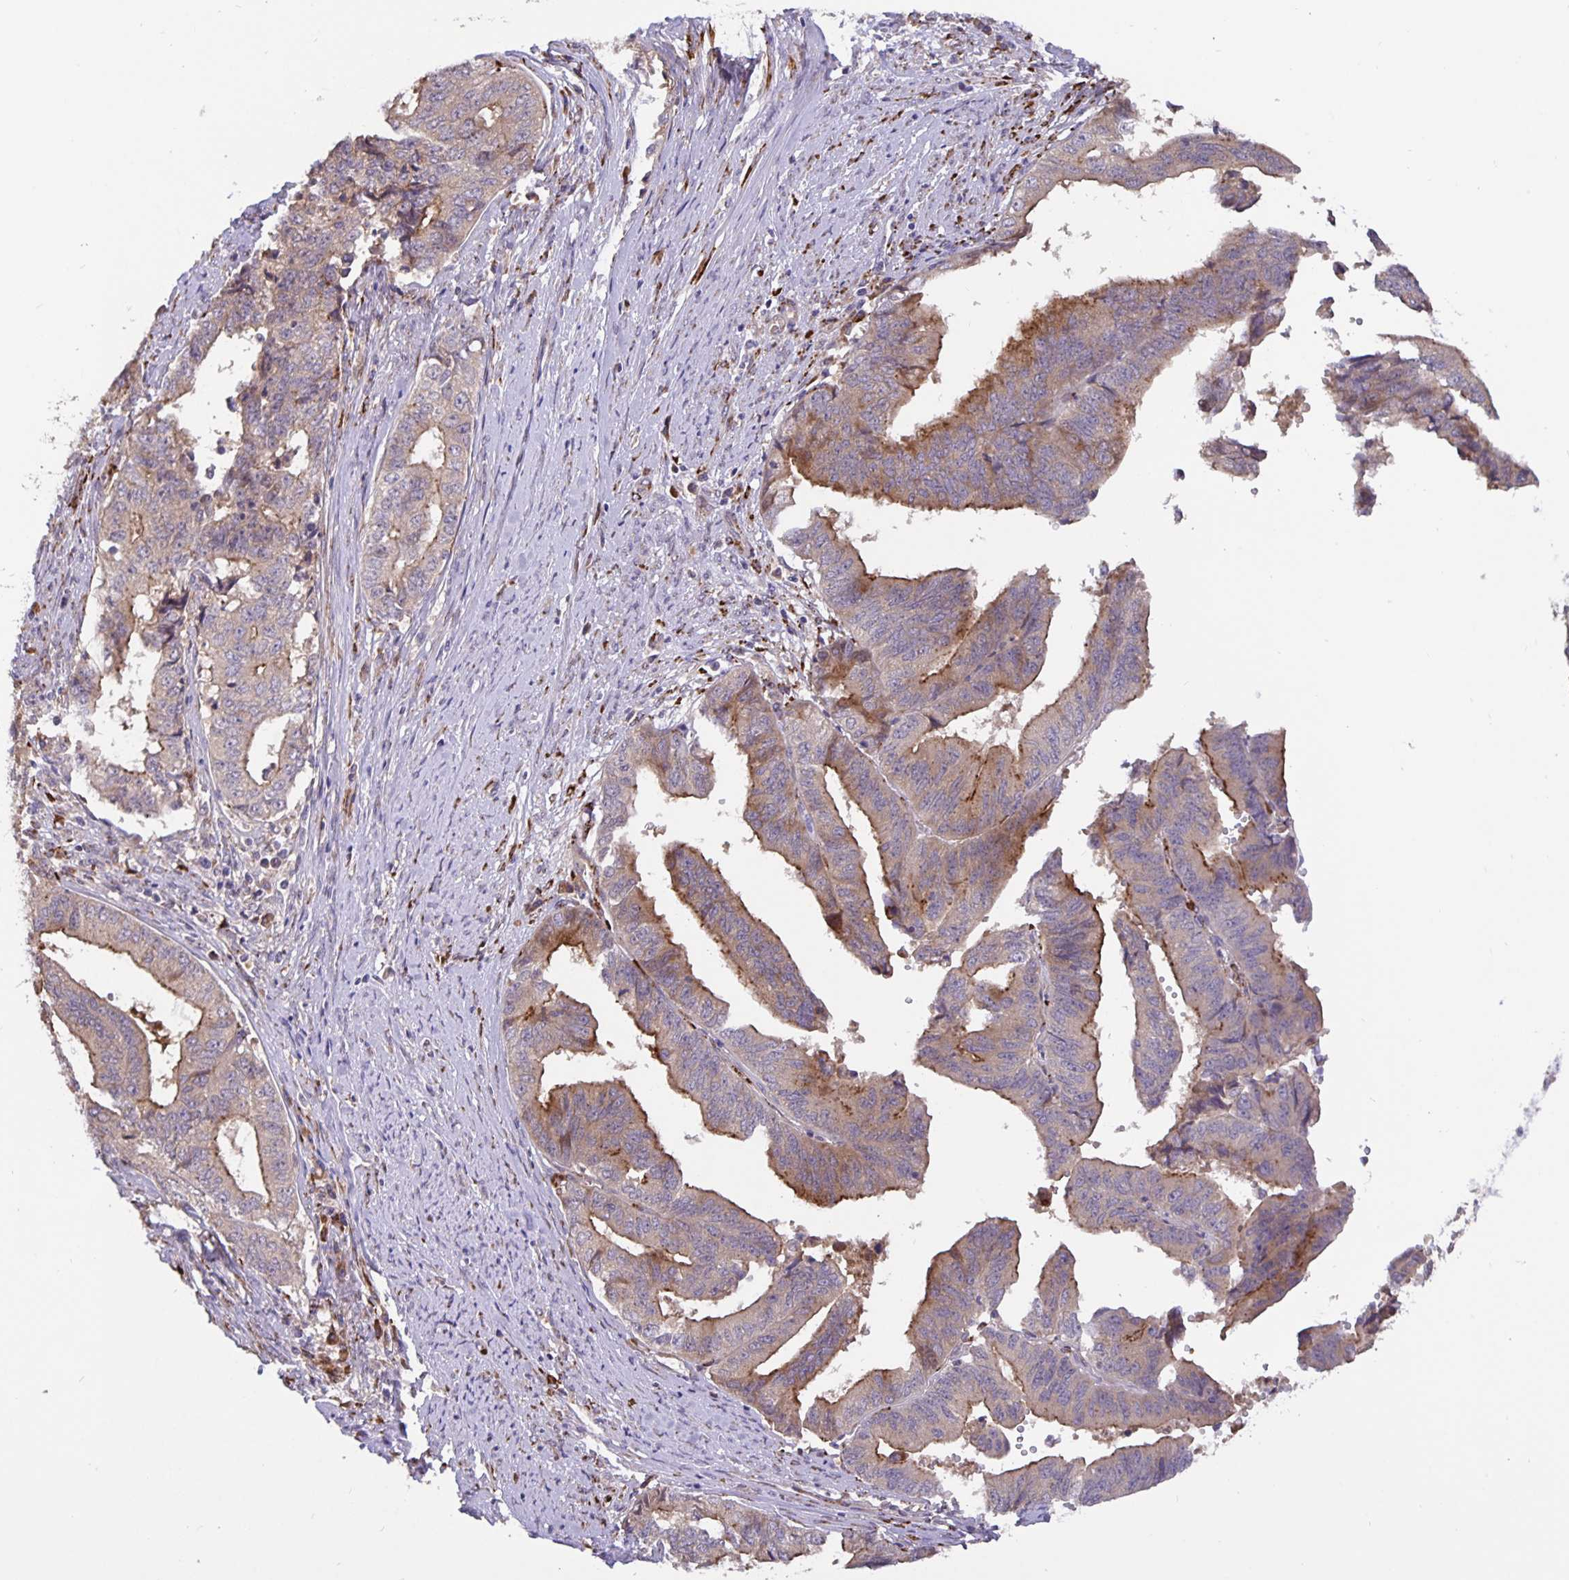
{"staining": {"intensity": "weak", "quantity": "25%-75%", "location": "cytoplasmic/membranous"}, "tissue": "endometrial cancer", "cell_type": "Tumor cells", "image_type": "cancer", "snomed": [{"axis": "morphology", "description": "Adenocarcinoma, NOS"}, {"axis": "topography", "description": "Endometrium"}], "caption": "This image exhibits immunohistochemistry staining of endometrial cancer, with low weak cytoplasmic/membranous staining in about 25%-75% of tumor cells.", "gene": "EML6", "patient": {"sex": "female", "age": 65}}